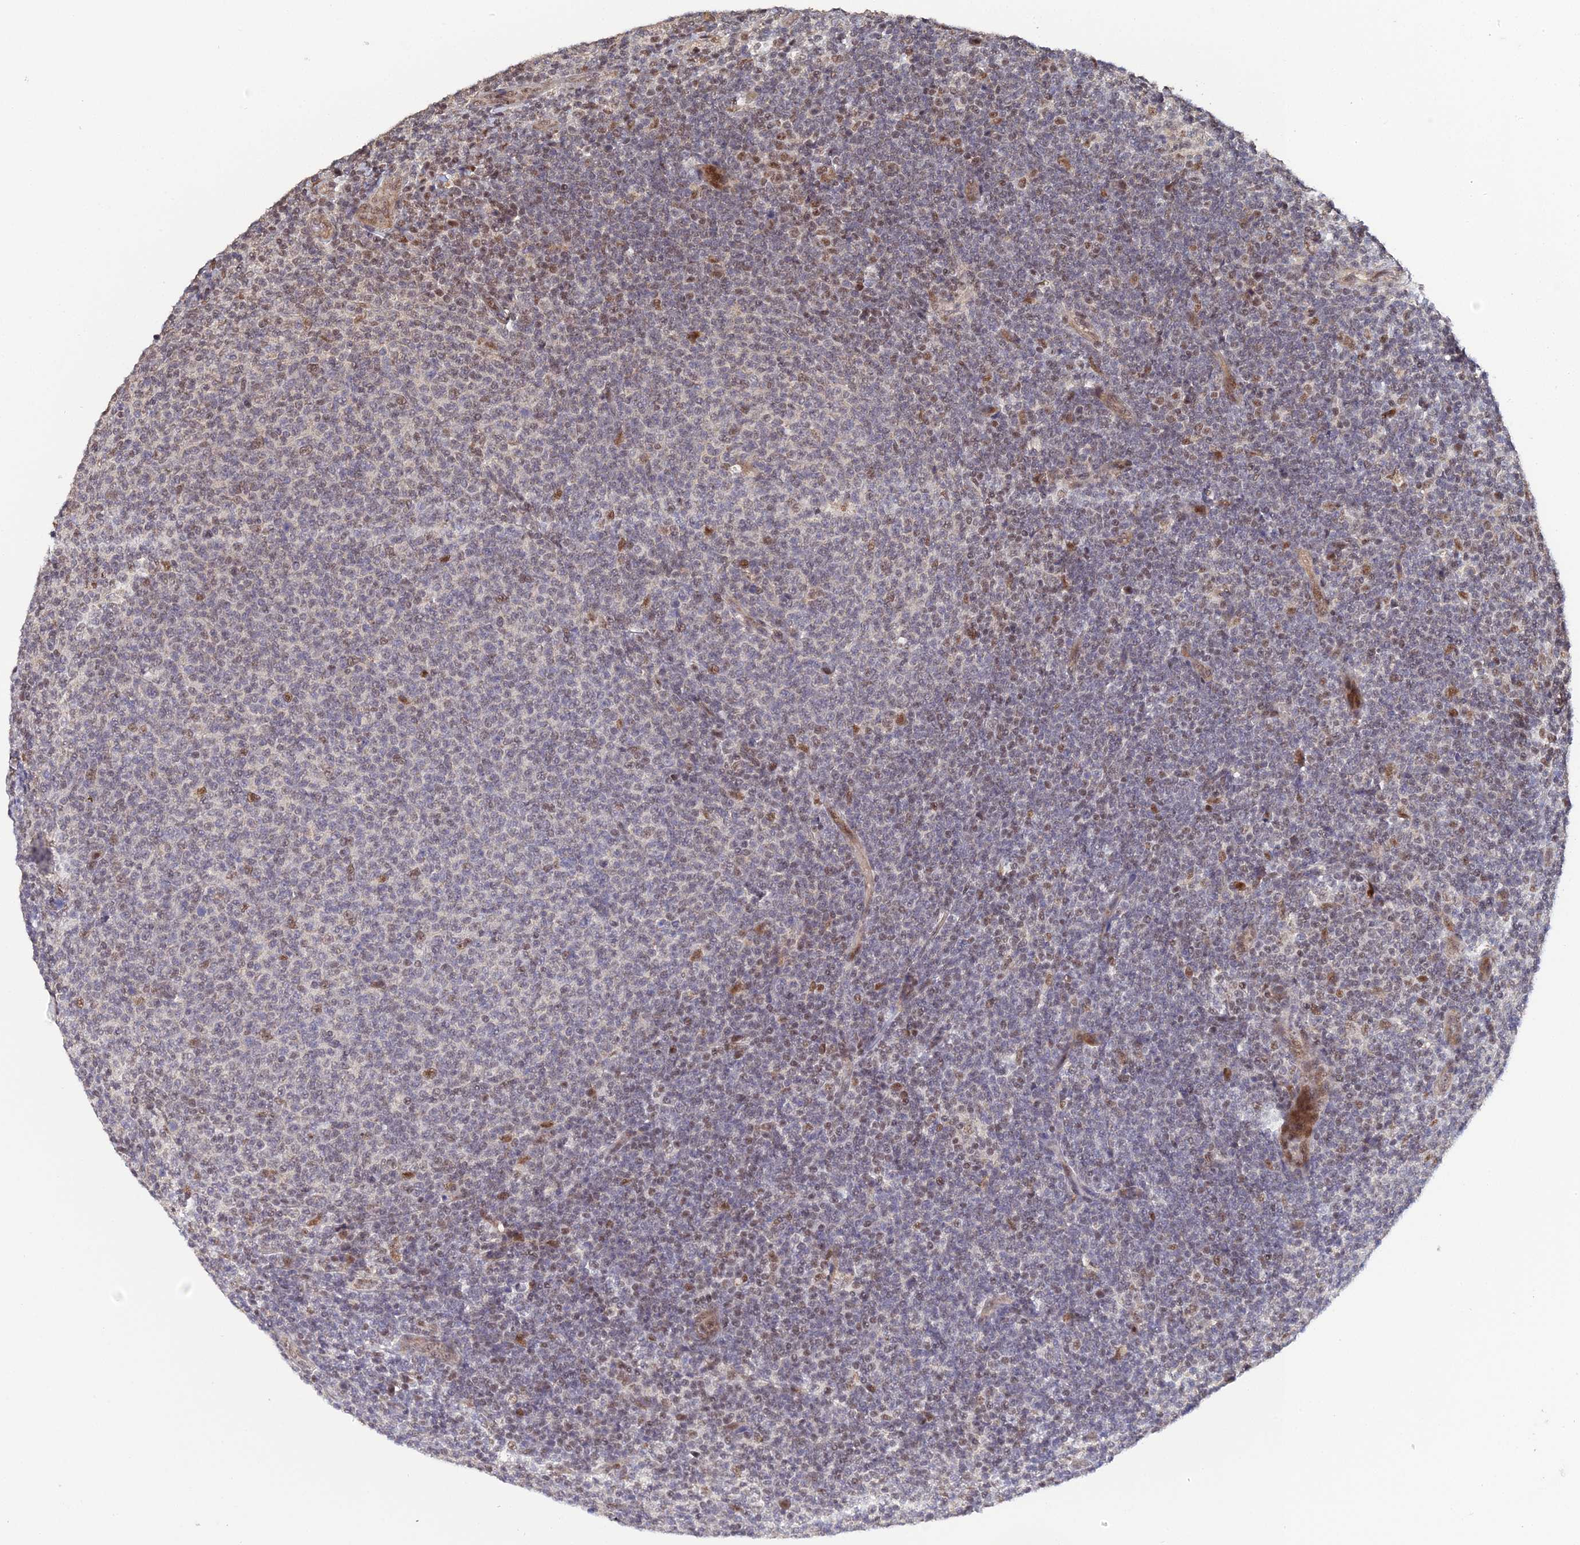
{"staining": {"intensity": "moderate", "quantity": "<25%", "location": "nuclear"}, "tissue": "lymphoma", "cell_type": "Tumor cells", "image_type": "cancer", "snomed": [{"axis": "morphology", "description": "Malignant lymphoma, non-Hodgkin's type, Low grade"}, {"axis": "topography", "description": "Lymph node"}], "caption": "Lymphoma stained with immunohistochemistry (IHC) demonstrates moderate nuclear positivity in about <25% of tumor cells.", "gene": "ERCC5", "patient": {"sex": "male", "age": 66}}